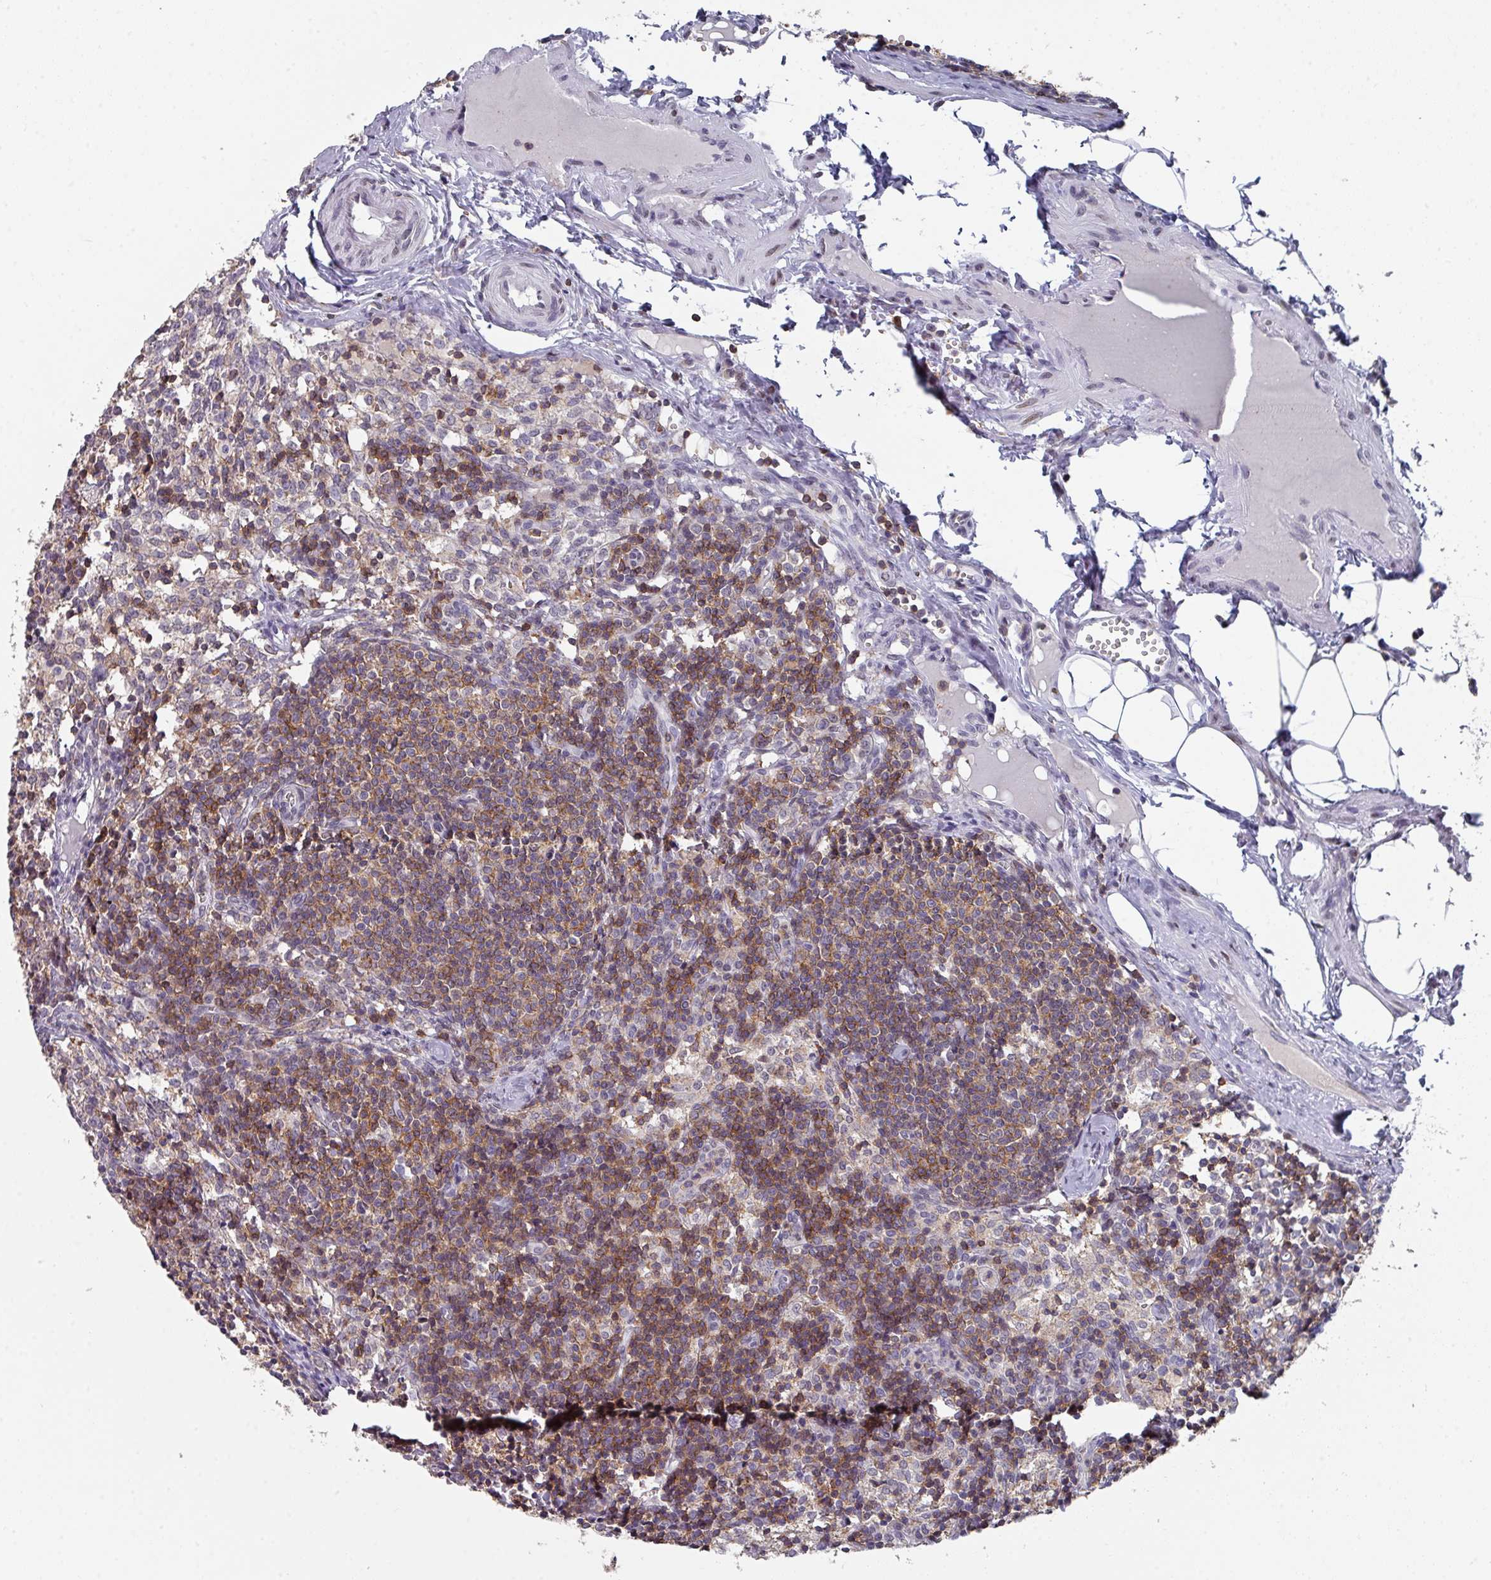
{"staining": {"intensity": "moderate", "quantity": "<25%", "location": "cytoplasmic/membranous"}, "tissue": "lymph node", "cell_type": "Germinal center cells", "image_type": "normal", "snomed": [{"axis": "morphology", "description": "Normal tissue, NOS"}, {"axis": "topography", "description": "Lymph node"}], "caption": "Protein analysis of unremarkable lymph node shows moderate cytoplasmic/membranous positivity in approximately <25% of germinal center cells. (Stains: DAB in brown, nuclei in blue, Microscopy: brightfield microscopy at high magnification).", "gene": "RASAL3", "patient": {"sex": "female", "age": 30}}